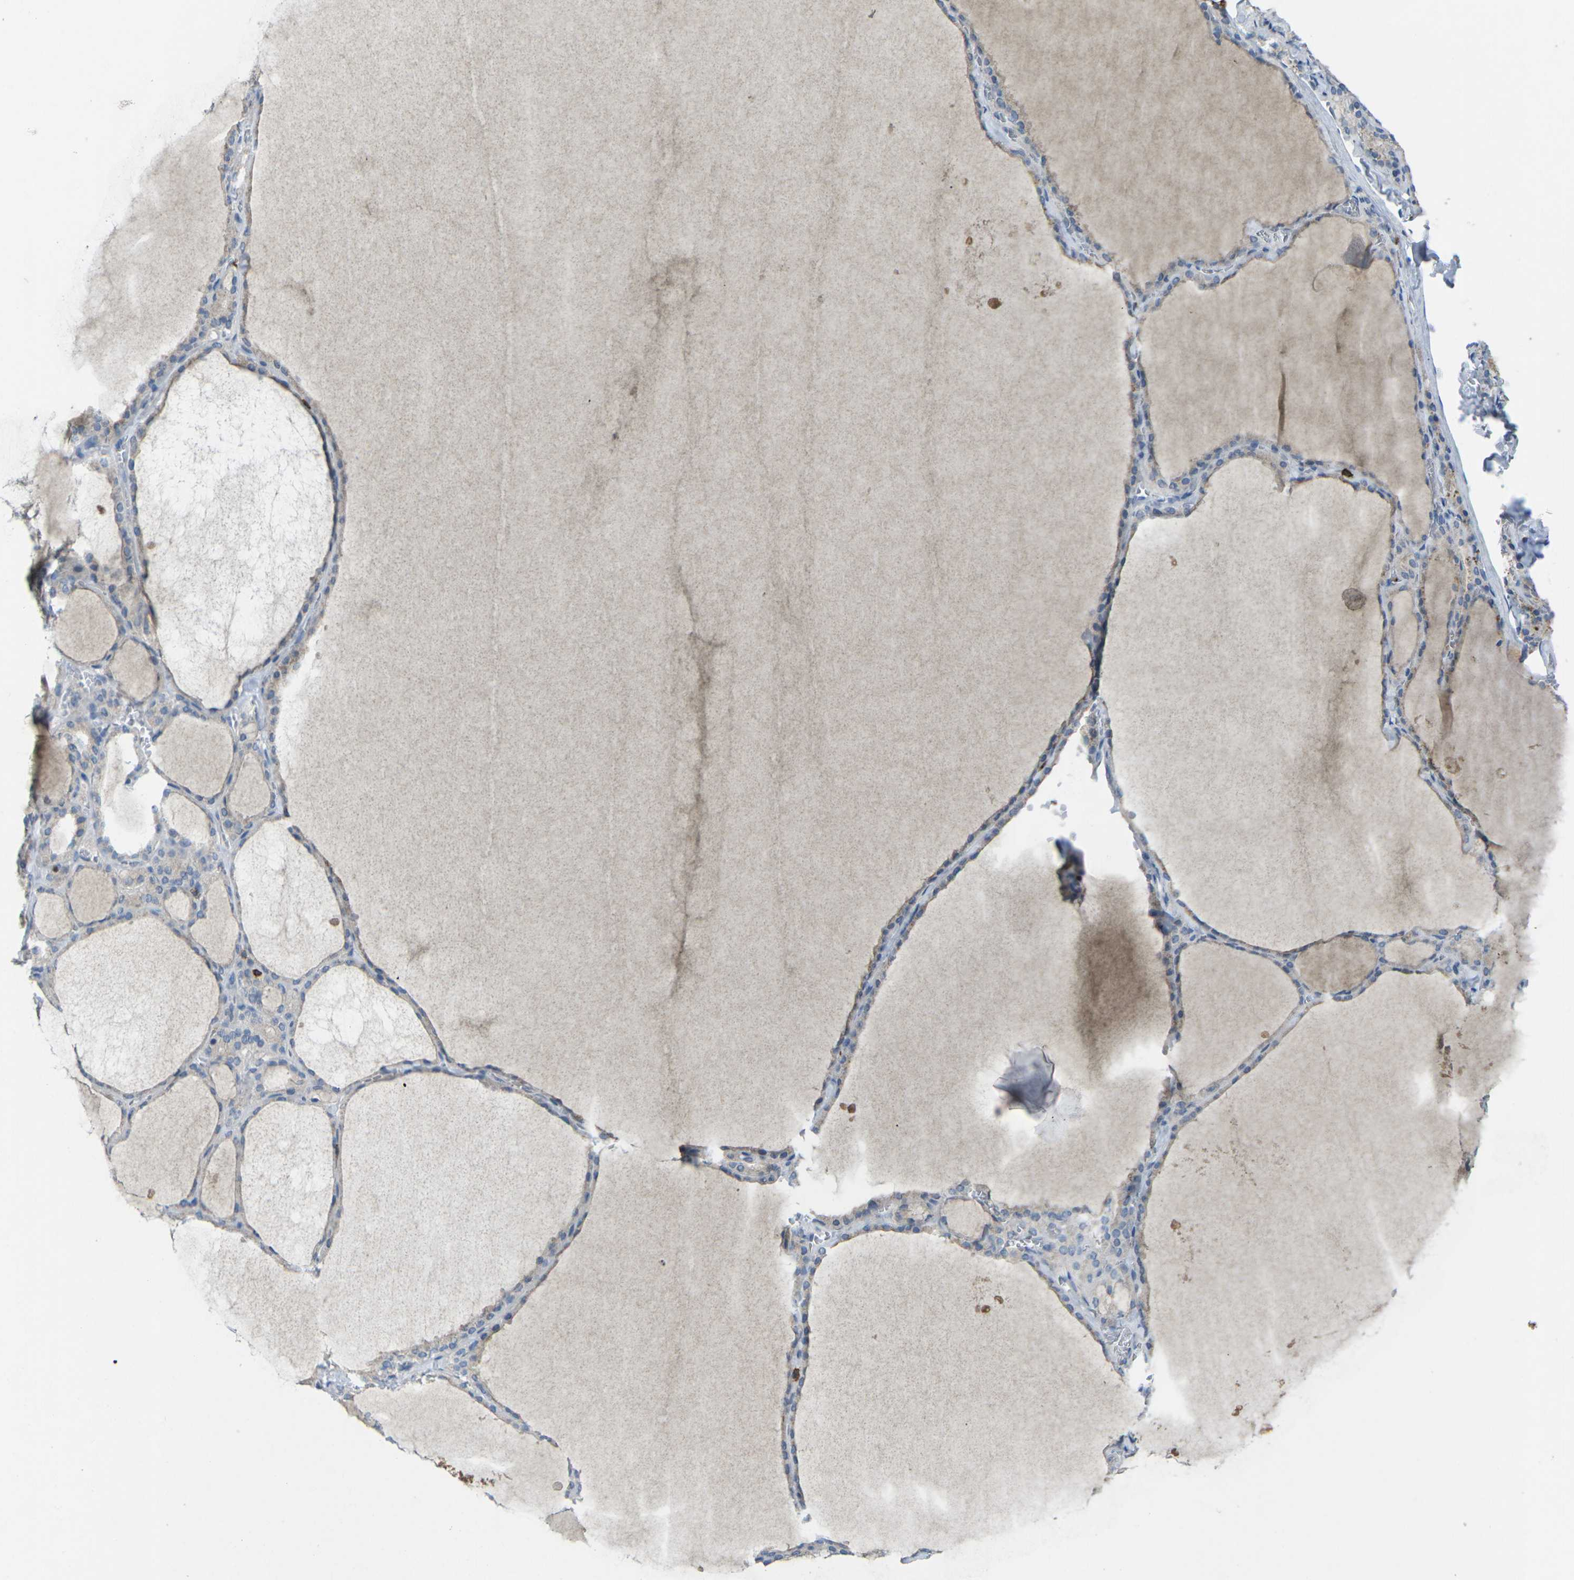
{"staining": {"intensity": "moderate", "quantity": "<25%", "location": "cytoplasmic/membranous"}, "tissue": "thyroid gland", "cell_type": "Glandular cells", "image_type": "normal", "snomed": [{"axis": "morphology", "description": "Normal tissue, NOS"}, {"axis": "topography", "description": "Thyroid gland"}], "caption": "This is an image of immunohistochemistry (IHC) staining of normal thyroid gland, which shows moderate expression in the cytoplasmic/membranous of glandular cells.", "gene": "CD19", "patient": {"sex": "male", "age": 56}}